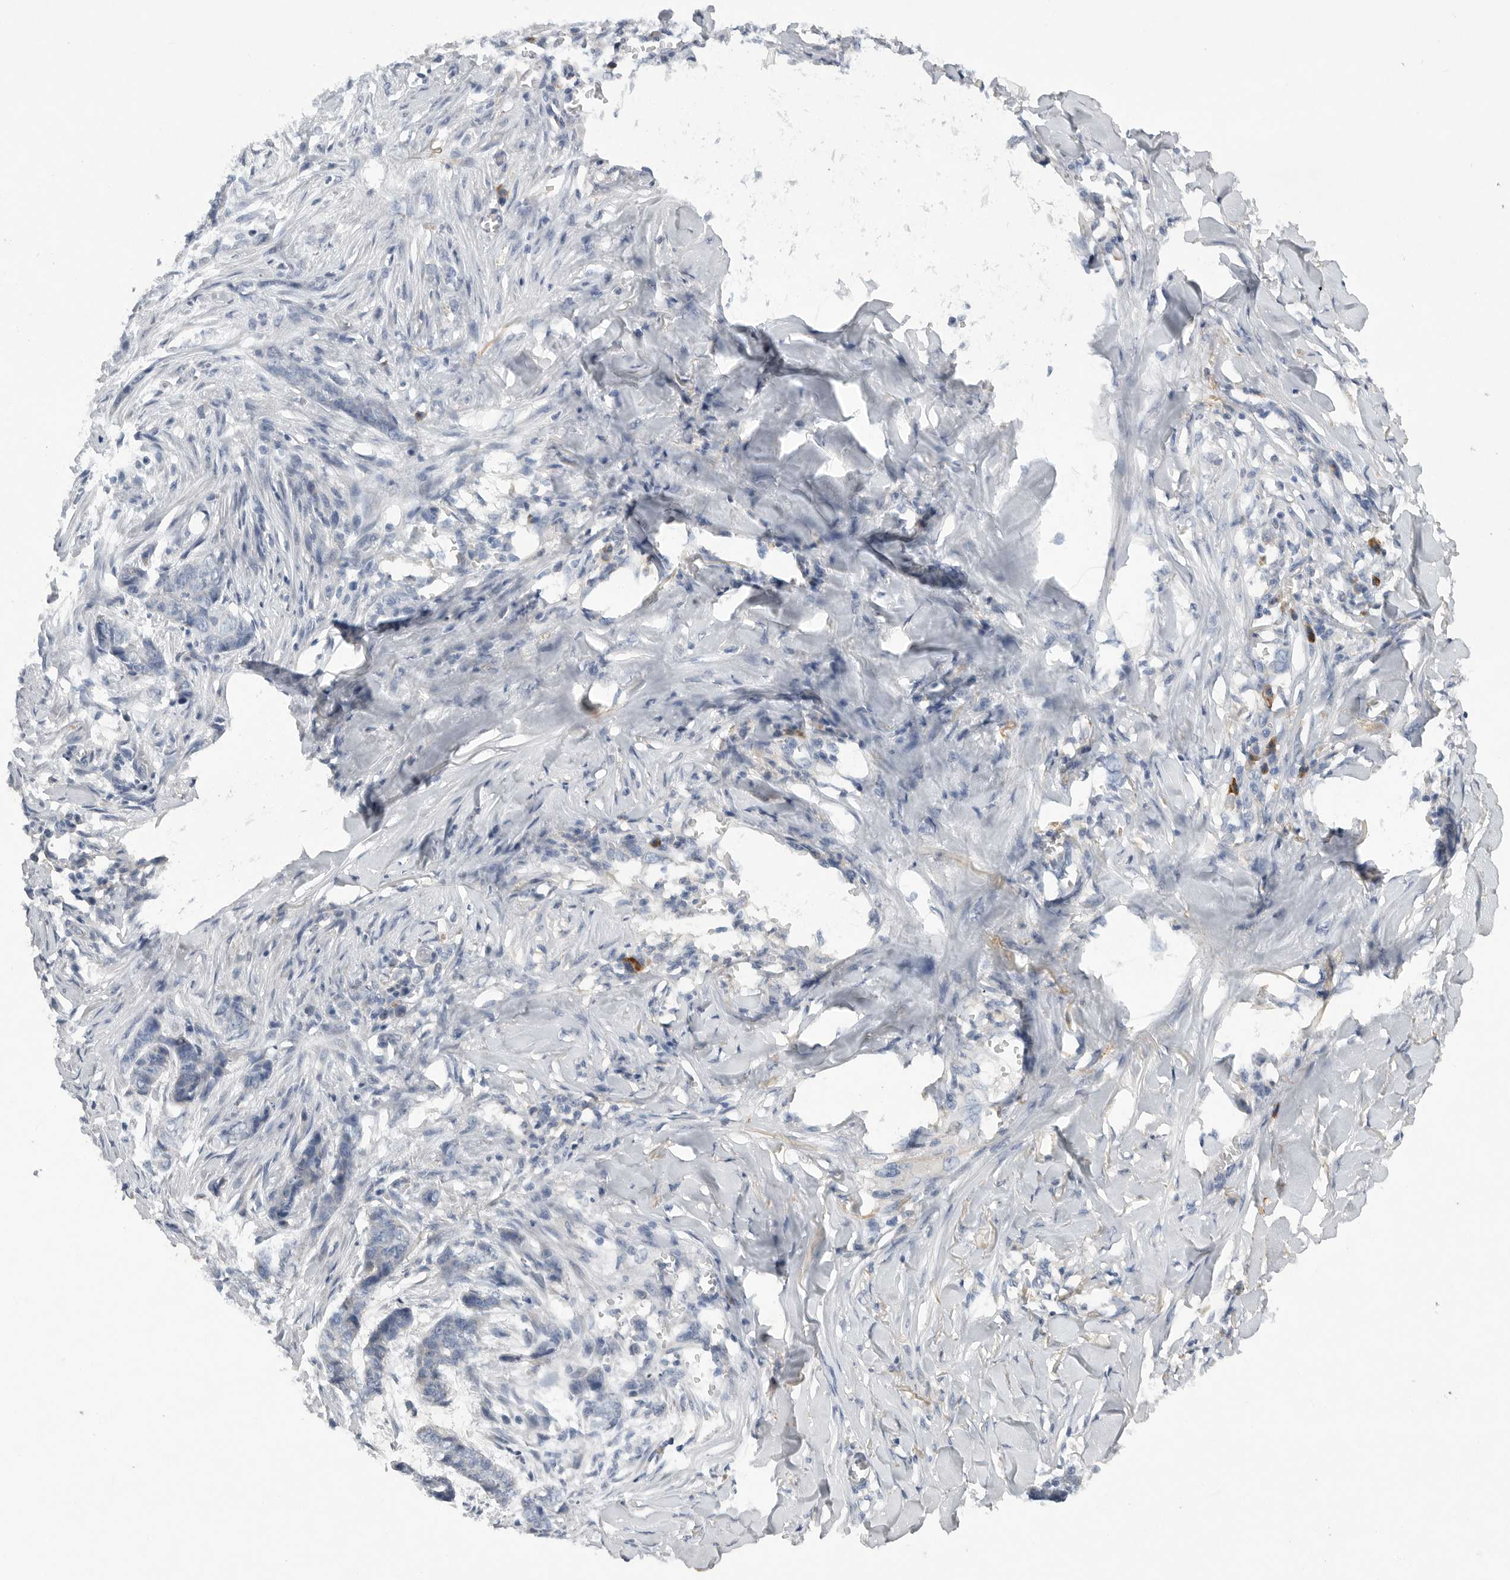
{"staining": {"intensity": "negative", "quantity": "none", "location": "none"}, "tissue": "skin cancer", "cell_type": "Tumor cells", "image_type": "cancer", "snomed": [{"axis": "morphology", "description": "Basal cell carcinoma"}, {"axis": "topography", "description": "Skin"}], "caption": "The histopathology image exhibits no staining of tumor cells in skin cancer. (DAB (3,3'-diaminobenzidine) immunohistochemistry (IHC) visualized using brightfield microscopy, high magnification).", "gene": "EDEM3", "patient": {"sex": "female", "age": 64}}